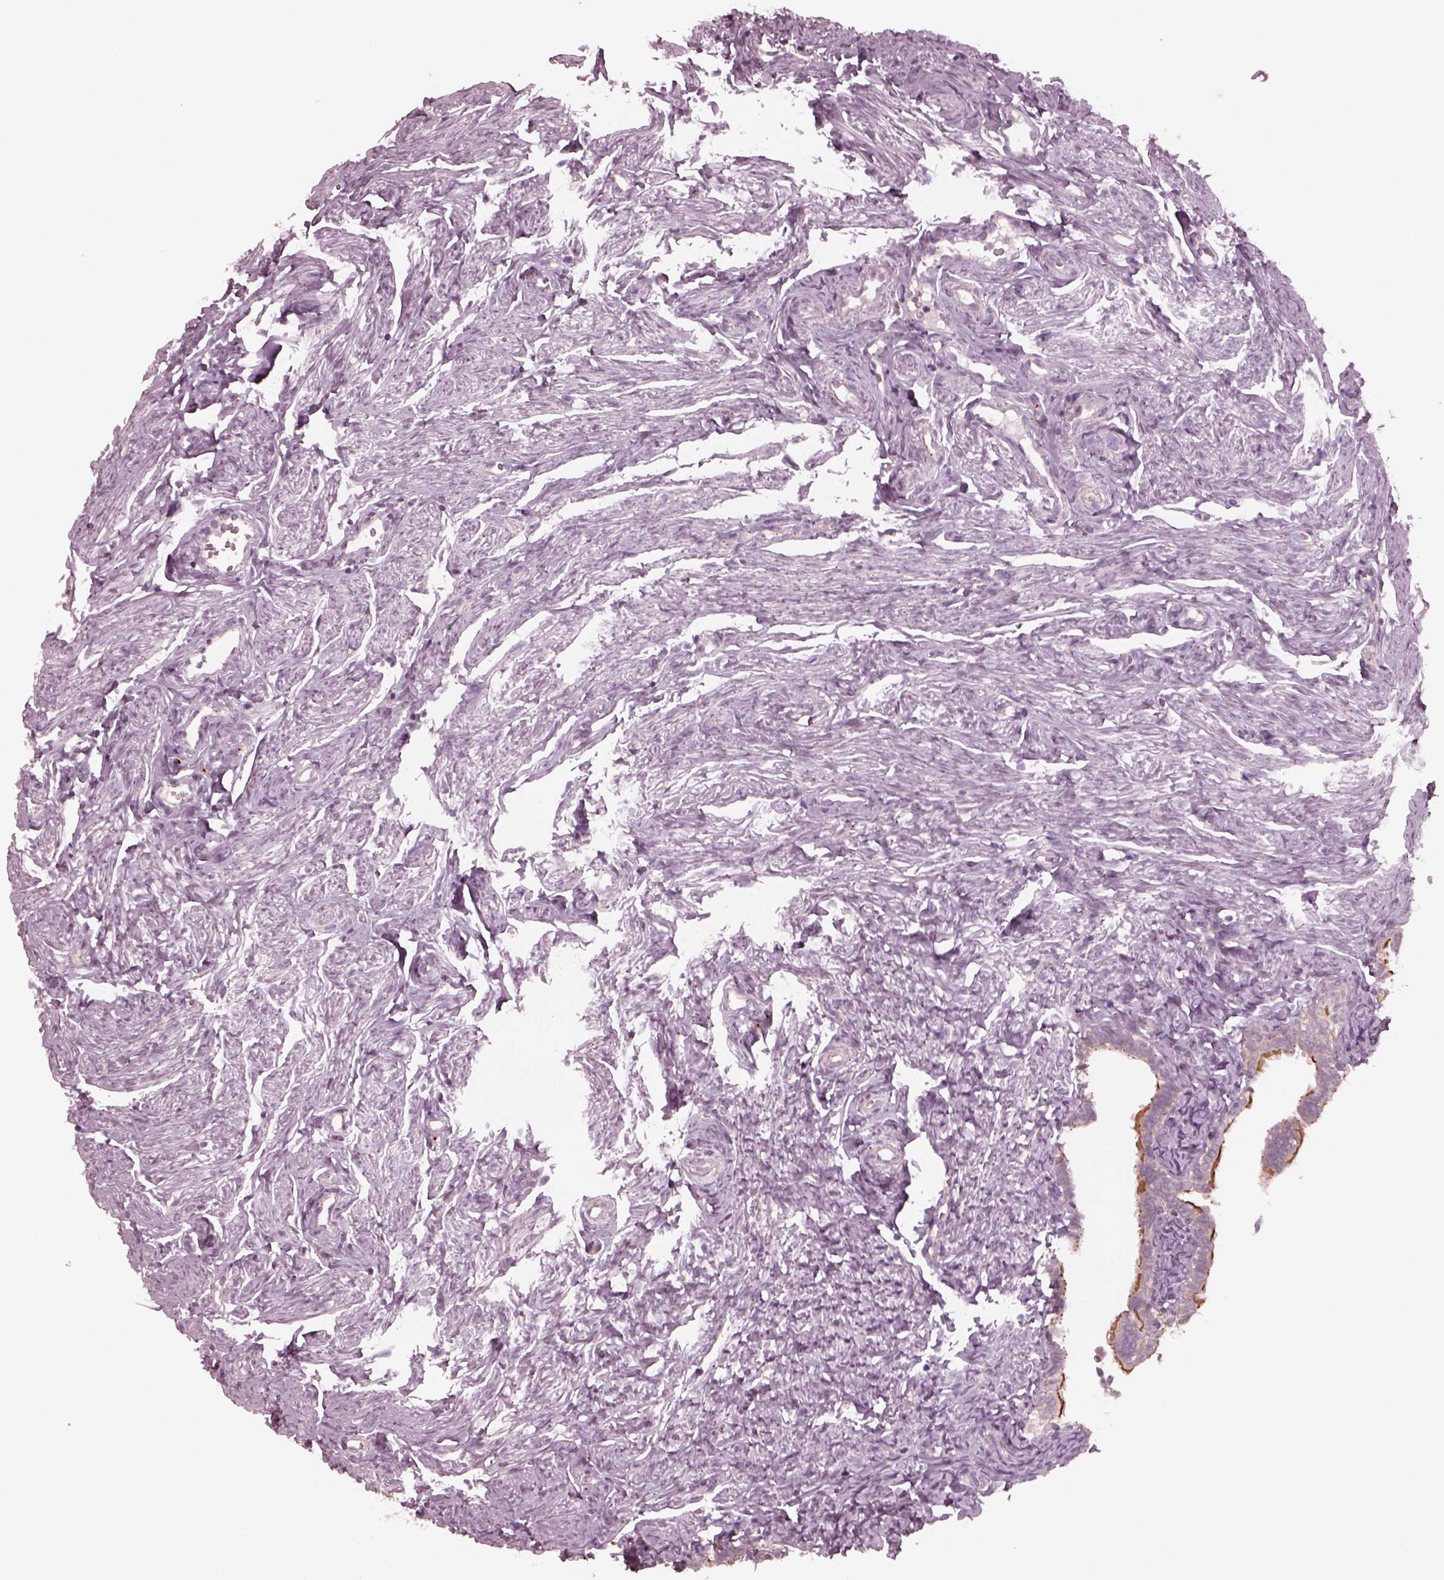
{"staining": {"intensity": "strong", "quantity": "25%-75%", "location": "cytoplasmic/membranous"}, "tissue": "fallopian tube", "cell_type": "Glandular cells", "image_type": "normal", "snomed": [{"axis": "morphology", "description": "Normal tissue, NOS"}, {"axis": "topography", "description": "Fallopian tube"}], "caption": "Immunohistochemistry staining of benign fallopian tube, which reveals high levels of strong cytoplasmic/membranous staining in approximately 25%-75% of glandular cells indicating strong cytoplasmic/membranous protein positivity. The staining was performed using DAB (brown) for protein detection and nuclei were counterstained in hematoxylin (blue).", "gene": "SAXO1", "patient": {"sex": "female", "age": 41}}